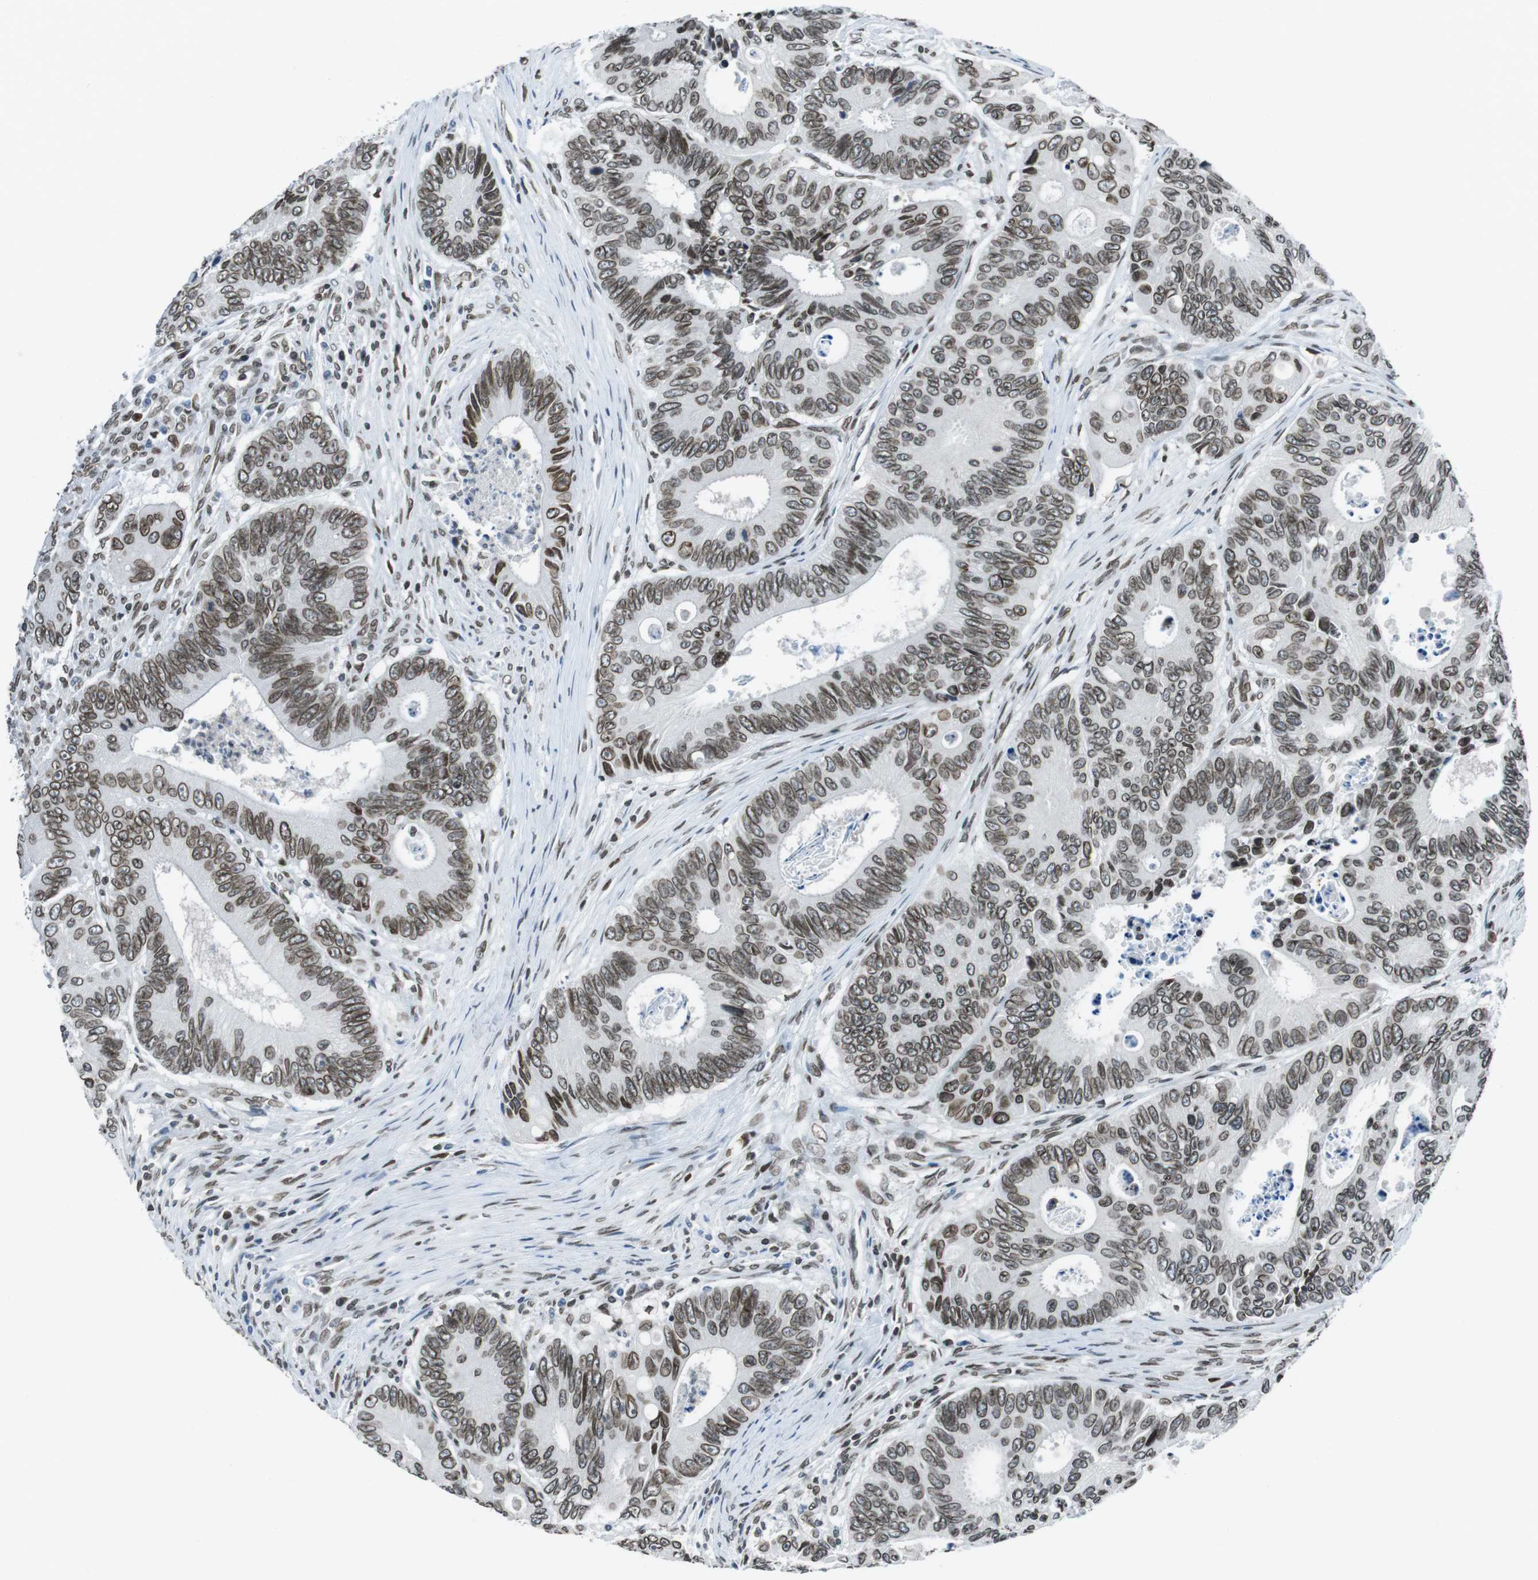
{"staining": {"intensity": "moderate", "quantity": ">75%", "location": "cytoplasmic/membranous,nuclear"}, "tissue": "colorectal cancer", "cell_type": "Tumor cells", "image_type": "cancer", "snomed": [{"axis": "morphology", "description": "Inflammation, NOS"}, {"axis": "morphology", "description": "Adenocarcinoma, NOS"}, {"axis": "topography", "description": "Colon"}], "caption": "Colorectal cancer stained with a protein marker demonstrates moderate staining in tumor cells.", "gene": "MAD1L1", "patient": {"sex": "male", "age": 72}}